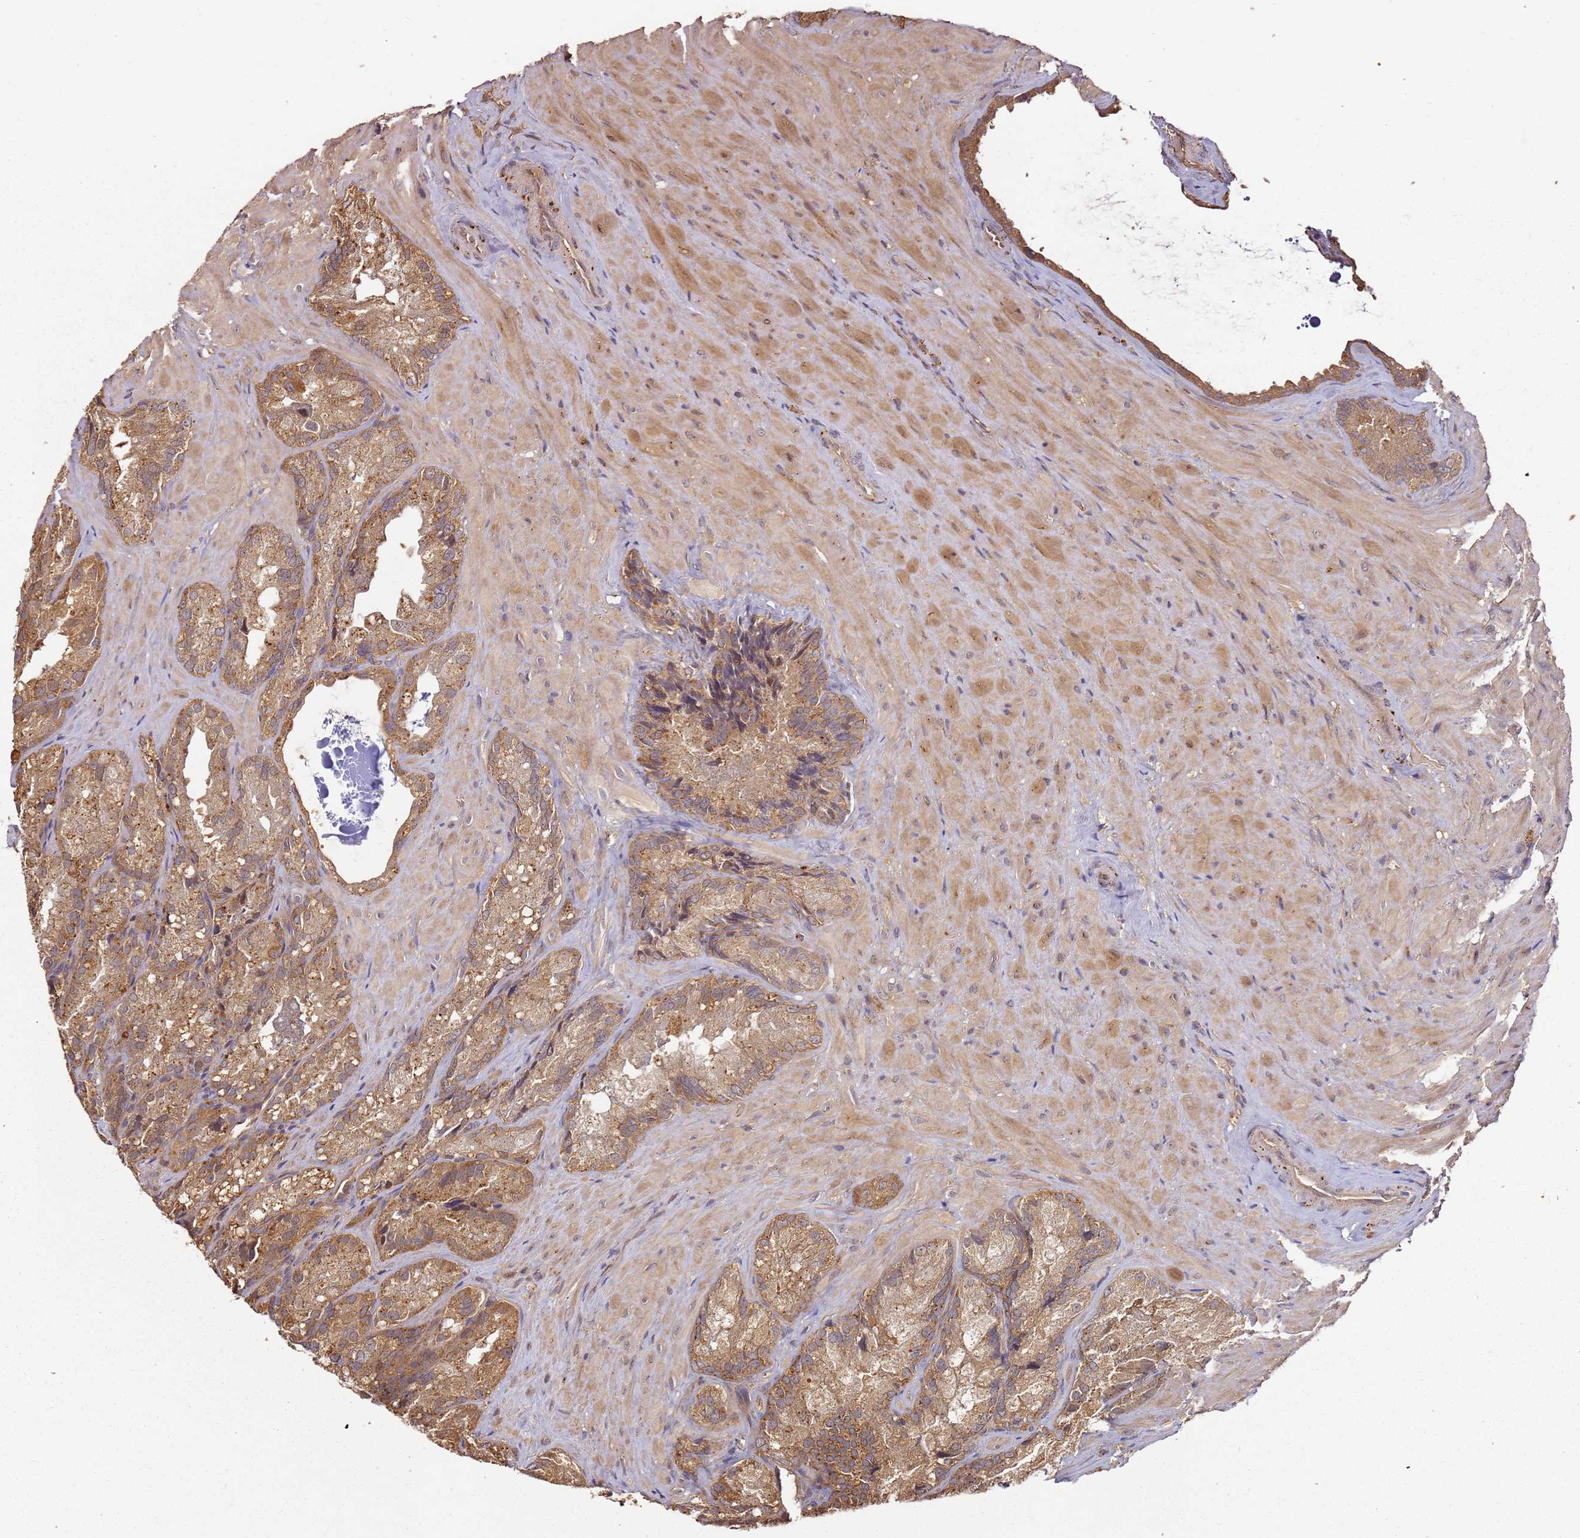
{"staining": {"intensity": "moderate", "quantity": ">75%", "location": "cytoplasmic/membranous"}, "tissue": "seminal vesicle", "cell_type": "Glandular cells", "image_type": "normal", "snomed": [{"axis": "morphology", "description": "Normal tissue, NOS"}, {"axis": "topography", "description": "Seminal veicle"}], "caption": "Human seminal vesicle stained with a brown dye reveals moderate cytoplasmic/membranous positive staining in about >75% of glandular cells.", "gene": "SCGB2B2", "patient": {"sex": "male", "age": 62}}